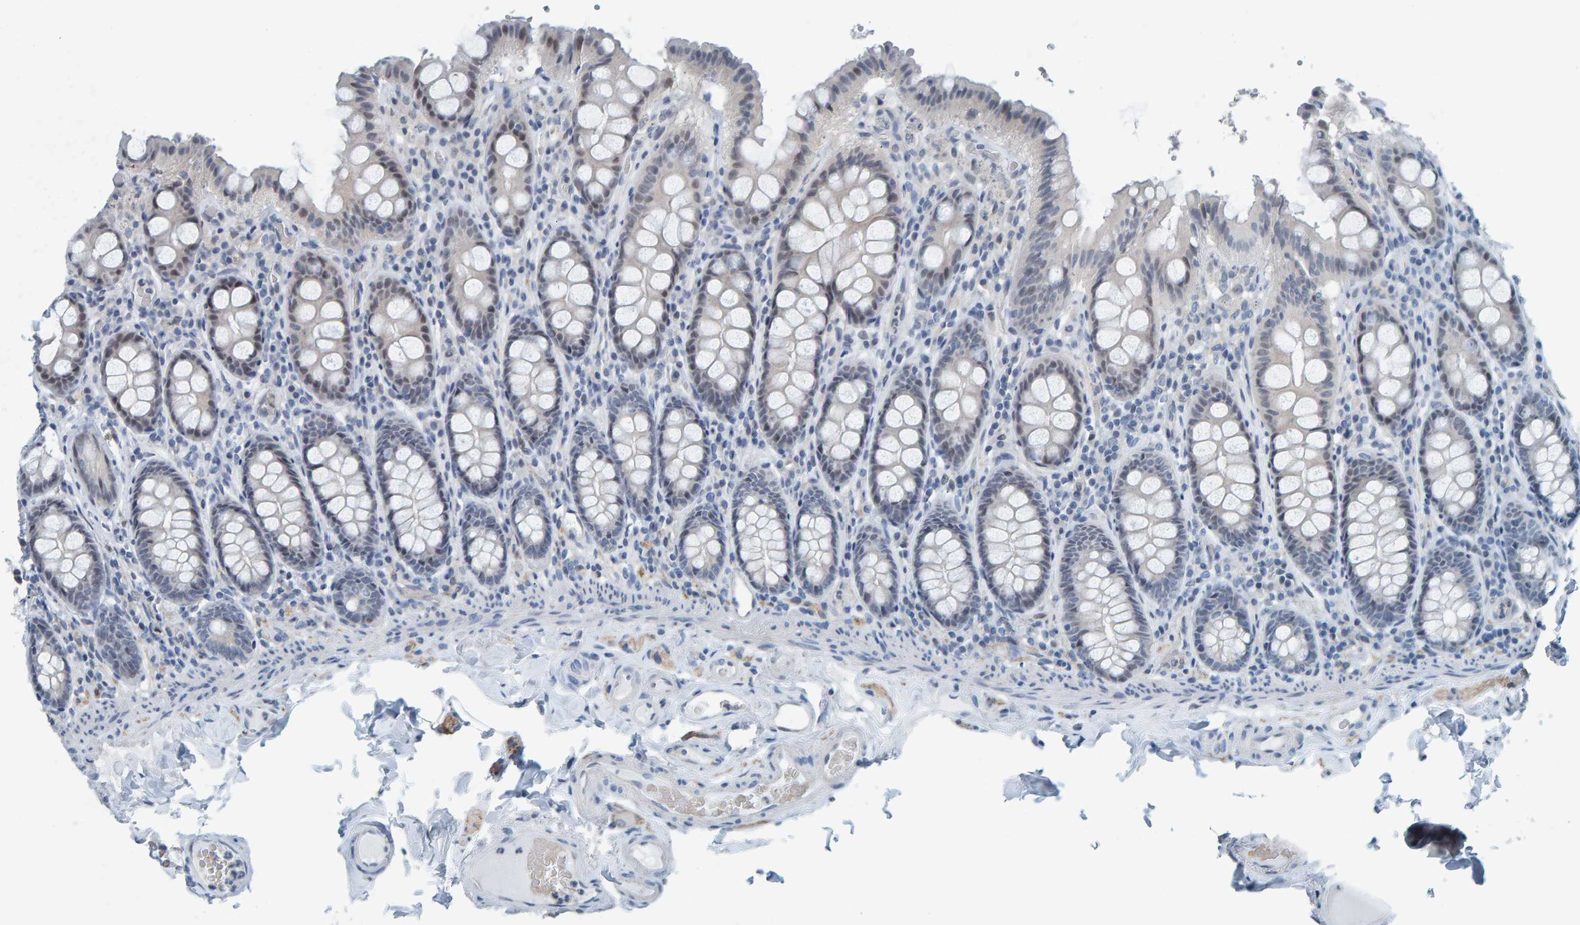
{"staining": {"intensity": "negative", "quantity": "none", "location": "none"}, "tissue": "colon", "cell_type": "Endothelial cells", "image_type": "normal", "snomed": [{"axis": "morphology", "description": "Normal tissue, NOS"}, {"axis": "topography", "description": "Colon"}, {"axis": "topography", "description": "Peripheral nerve tissue"}], "caption": "Endothelial cells are negative for protein expression in unremarkable human colon. The staining is performed using DAB (3,3'-diaminobenzidine) brown chromogen with nuclei counter-stained in using hematoxylin.", "gene": "CNP", "patient": {"sex": "female", "age": 61}}